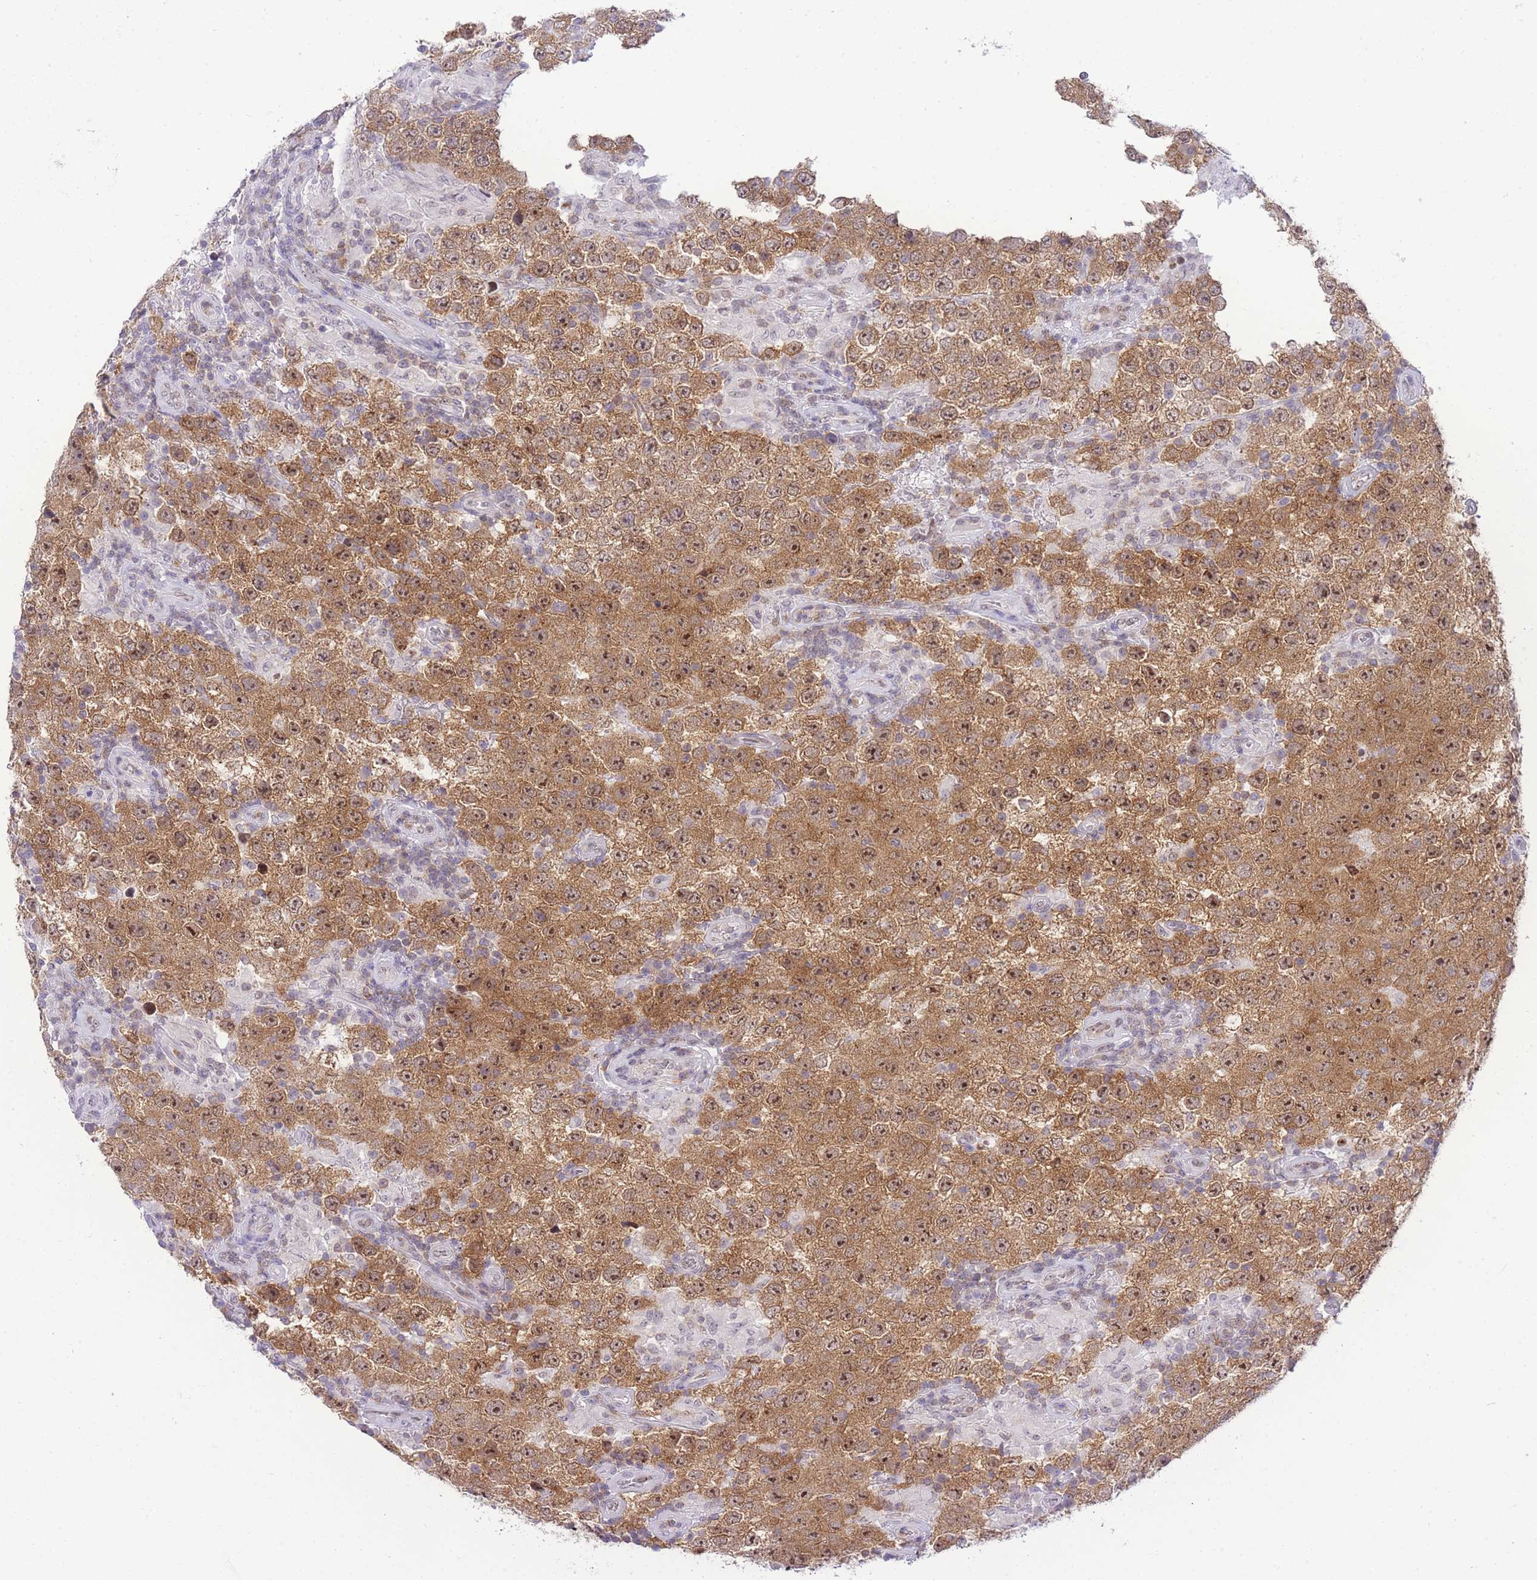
{"staining": {"intensity": "moderate", "quantity": ">75%", "location": "cytoplasmic/membranous,nuclear"}, "tissue": "testis cancer", "cell_type": "Tumor cells", "image_type": "cancer", "snomed": [{"axis": "morphology", "description": "Normal tissue, NOS"}, {"axis": "morphology", "description": "Urothelial carcinoma, High grade"}, {"axis": "morphology", "description": "Seminoma, NOS"}, {"axis": "morphology", "description": "Carcinoma, Embryonal, NOS"}, {"axis": "topography", "description": "Urinary bladder"}, {"axis": "topography", "description": "Testis"}], "caption": "Protein analysis of testis cancer (high-grade urothelial carcinoma) tissue displays moderate cytoplasmic/membranous and nuclear staining in approximately >75% of tumor cells.", "gene": "STK39", "patient": {"sex": "male", "age": 41}}